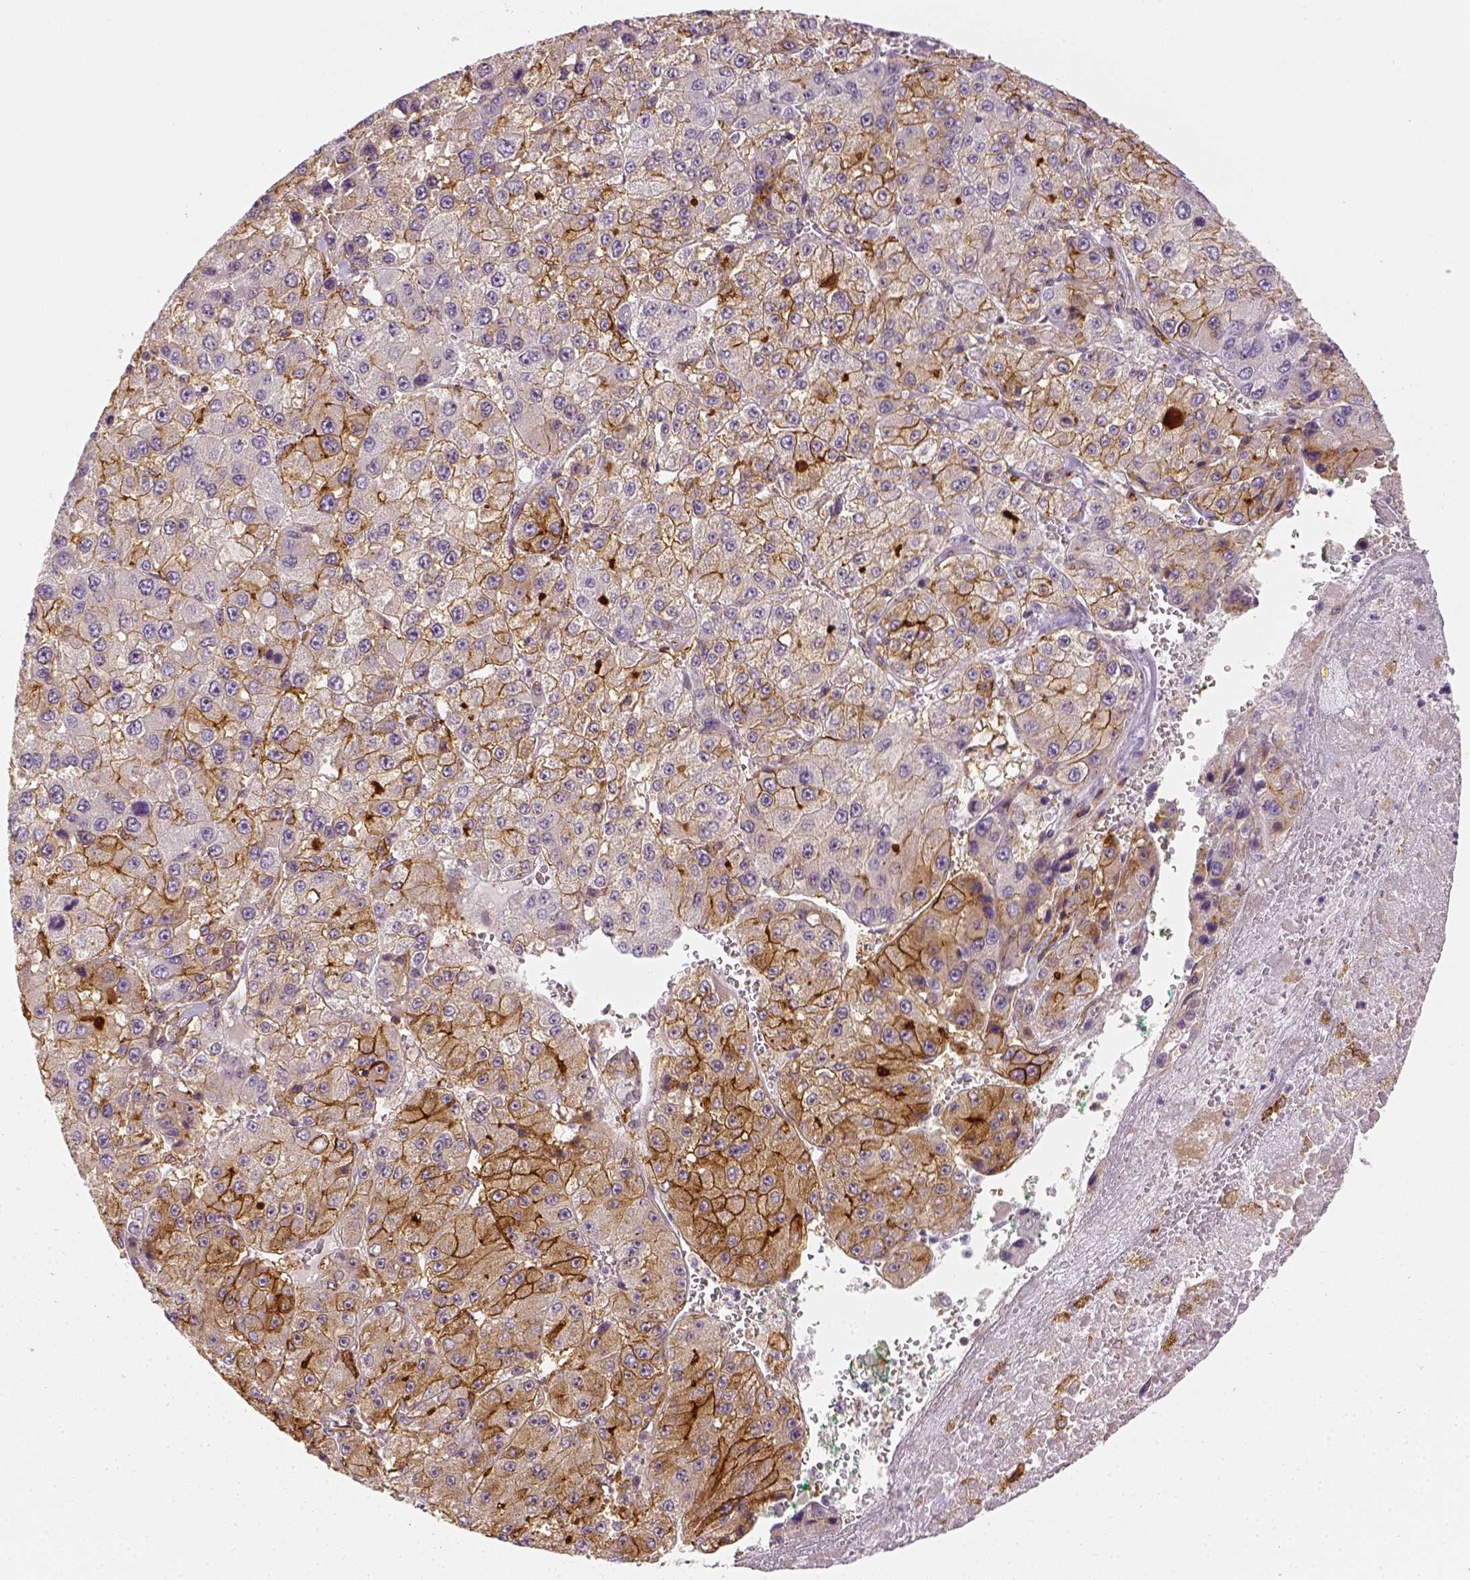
{"staining": {"intensity": "moderate", "quantity": "25%-75%", "location": "cytoplasmic/membranous"}, "tissue": "liver cancer", "cell_type": "Tumor cells", "image_type": "cancer", "snomed": [{"axis": "morphology", "description": "Carcinoma, Hepatocellular, NOS"}, {"axis": "topography", "description": "Liver"}], "caption": "Moderate cytoplasmic/membranous protein expression is appreciated in approximately 25%-75% of tumor cells in liver cancer. (DAB IHC, brown staining for protein, blue staining for nuclei).", "gene": "CD14", "patient": {"sex": "female", "age": 73}}